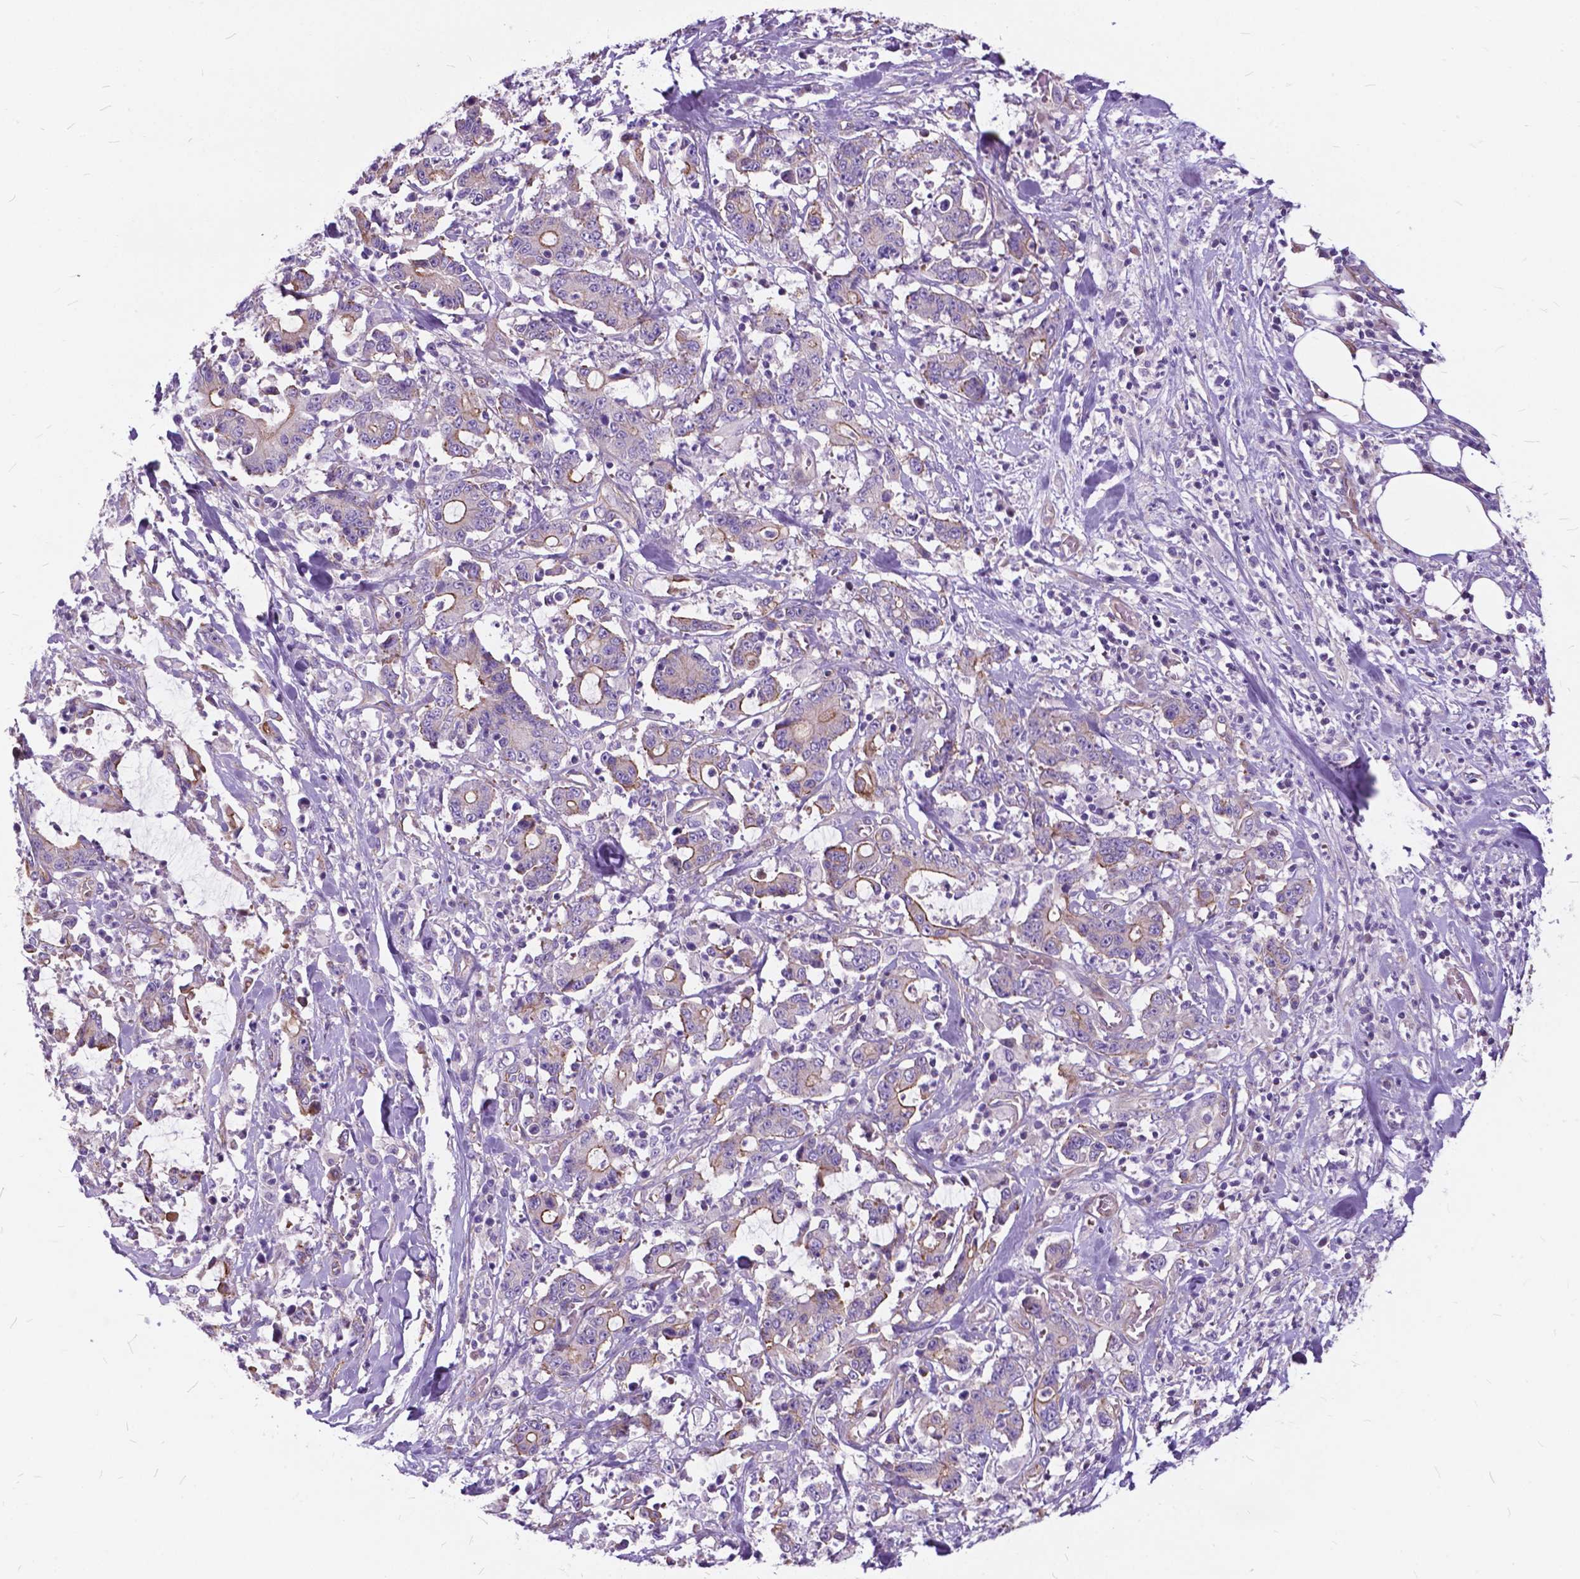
{"staining": {"intensity": "moderate", "quantity": "<25%", "location": "cytoplasmic/membranous"}, "tissue": "stomach cancer", "cell_type": "Tumor cells", "image_type": "cancer", "snomed": [{"axis": "morphology", "description": "Adenocarcinoma, NOS"}, {"axis": "topography", "description": "Stomach, upper"}], "caption": "Protein staining shows moderate cytoplasmic/membranous positivity in approximately <25% of tumor cells in adenocarcinoma (stomach).", "gene": "FLT4", "patient": {"sex": "male", "age": 68}}